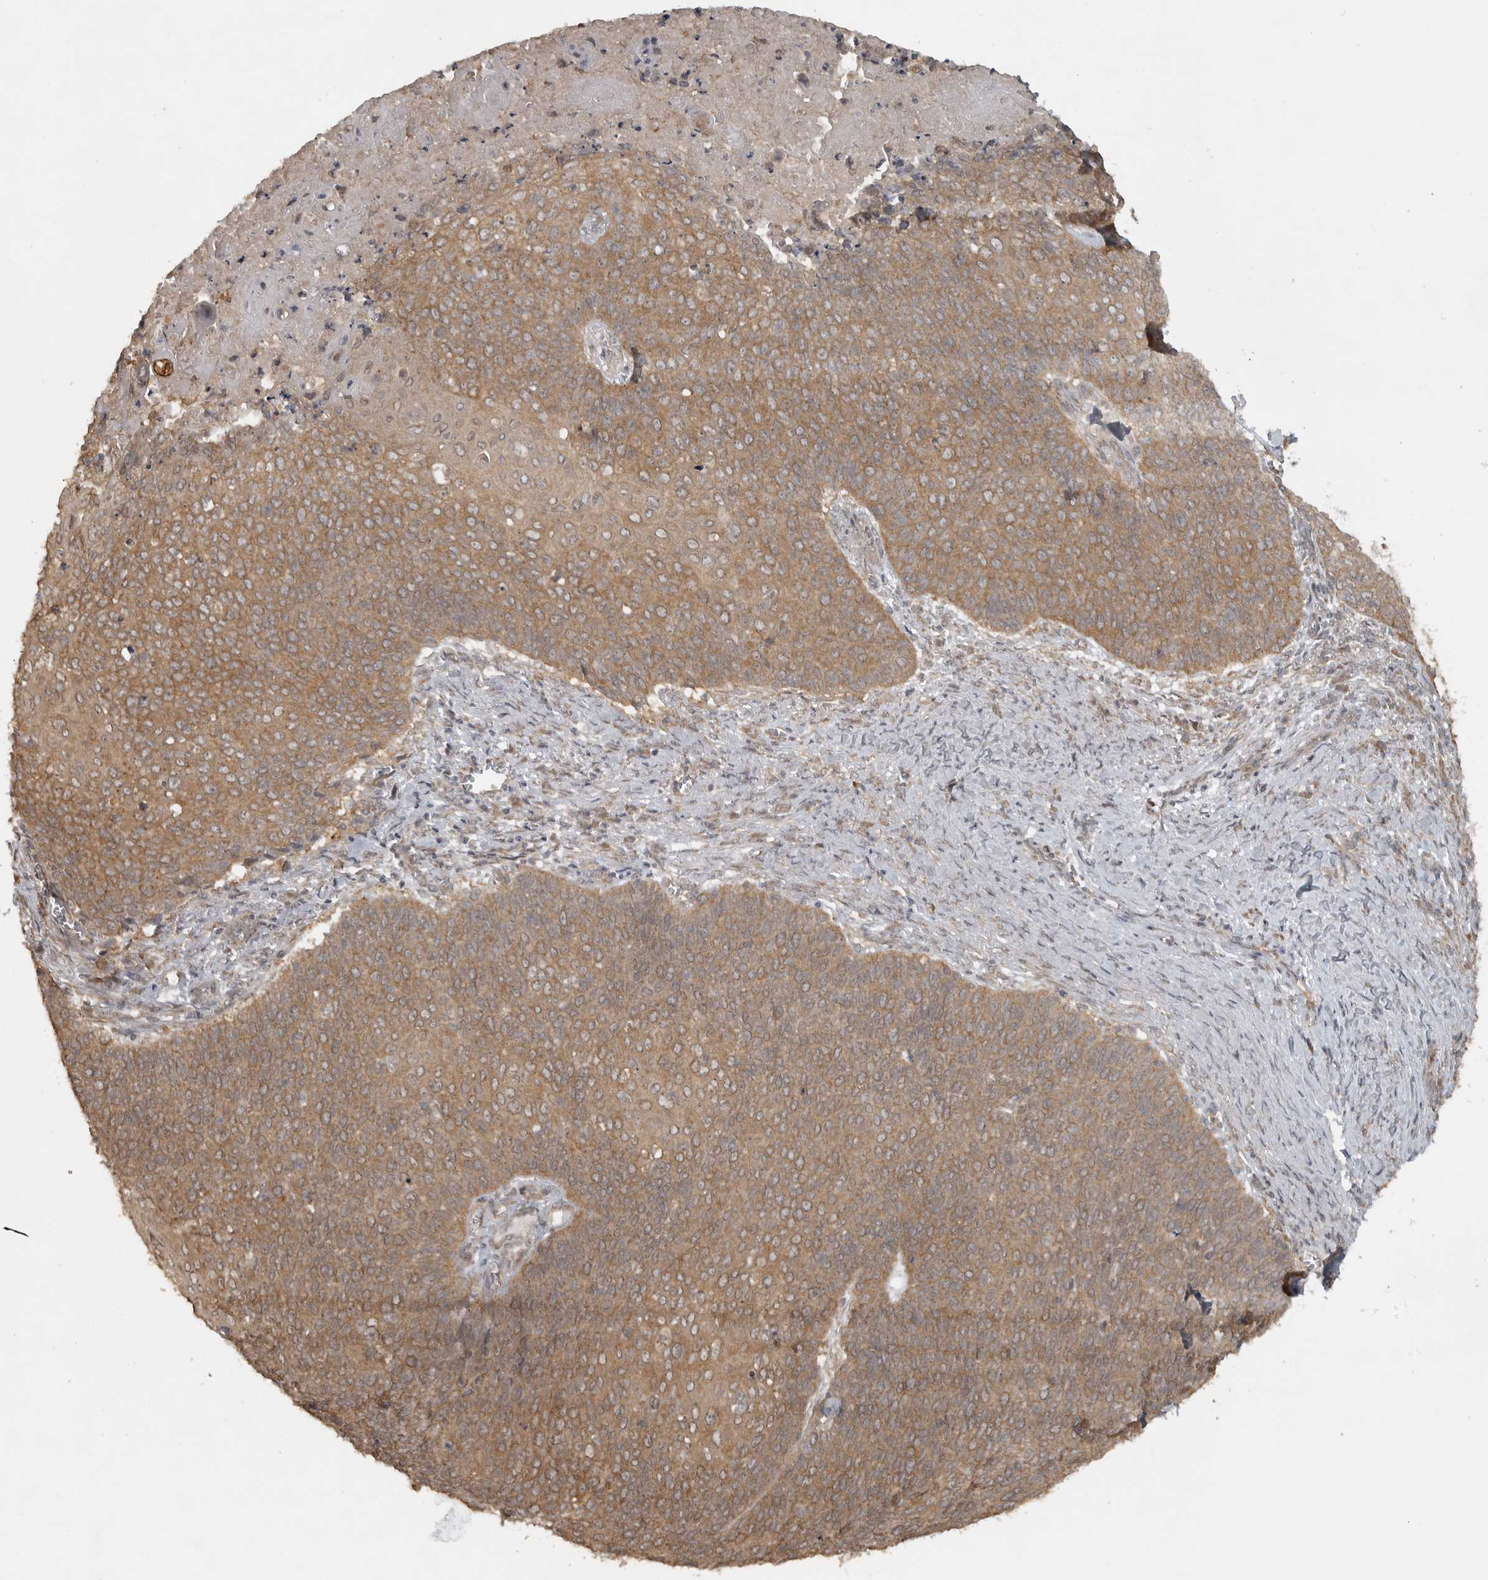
{"staining": {"intensity": "moderate", "quantity": ">75%", "location": "cytoplasmic/membranous"}, "tissue": "cervical cancer", "cell_type": "Tumor cells", "image_type": "cancer", "snomed": [{"axis": "morphology", "description": "Squamous cell carcinoma, NOS"}, {"axis": "topography", "description": "Cervix"}], "caption": "IHC staining of cervical cancer (squamous cell carcinoma), which shows medium levels of moderate cytoplasmic/membranous expression in approximately >75% of tumor cells indicating moderate cytoplasmic/membranous protein expression. The staining was performed using DAB (3,3'-diaminobenzidine) (brown) for protein detection and nuclei were counterstained in hematoxylin (blue).", "gene": "LLGL1", "patient": {"sex": "female", "age": 39}}